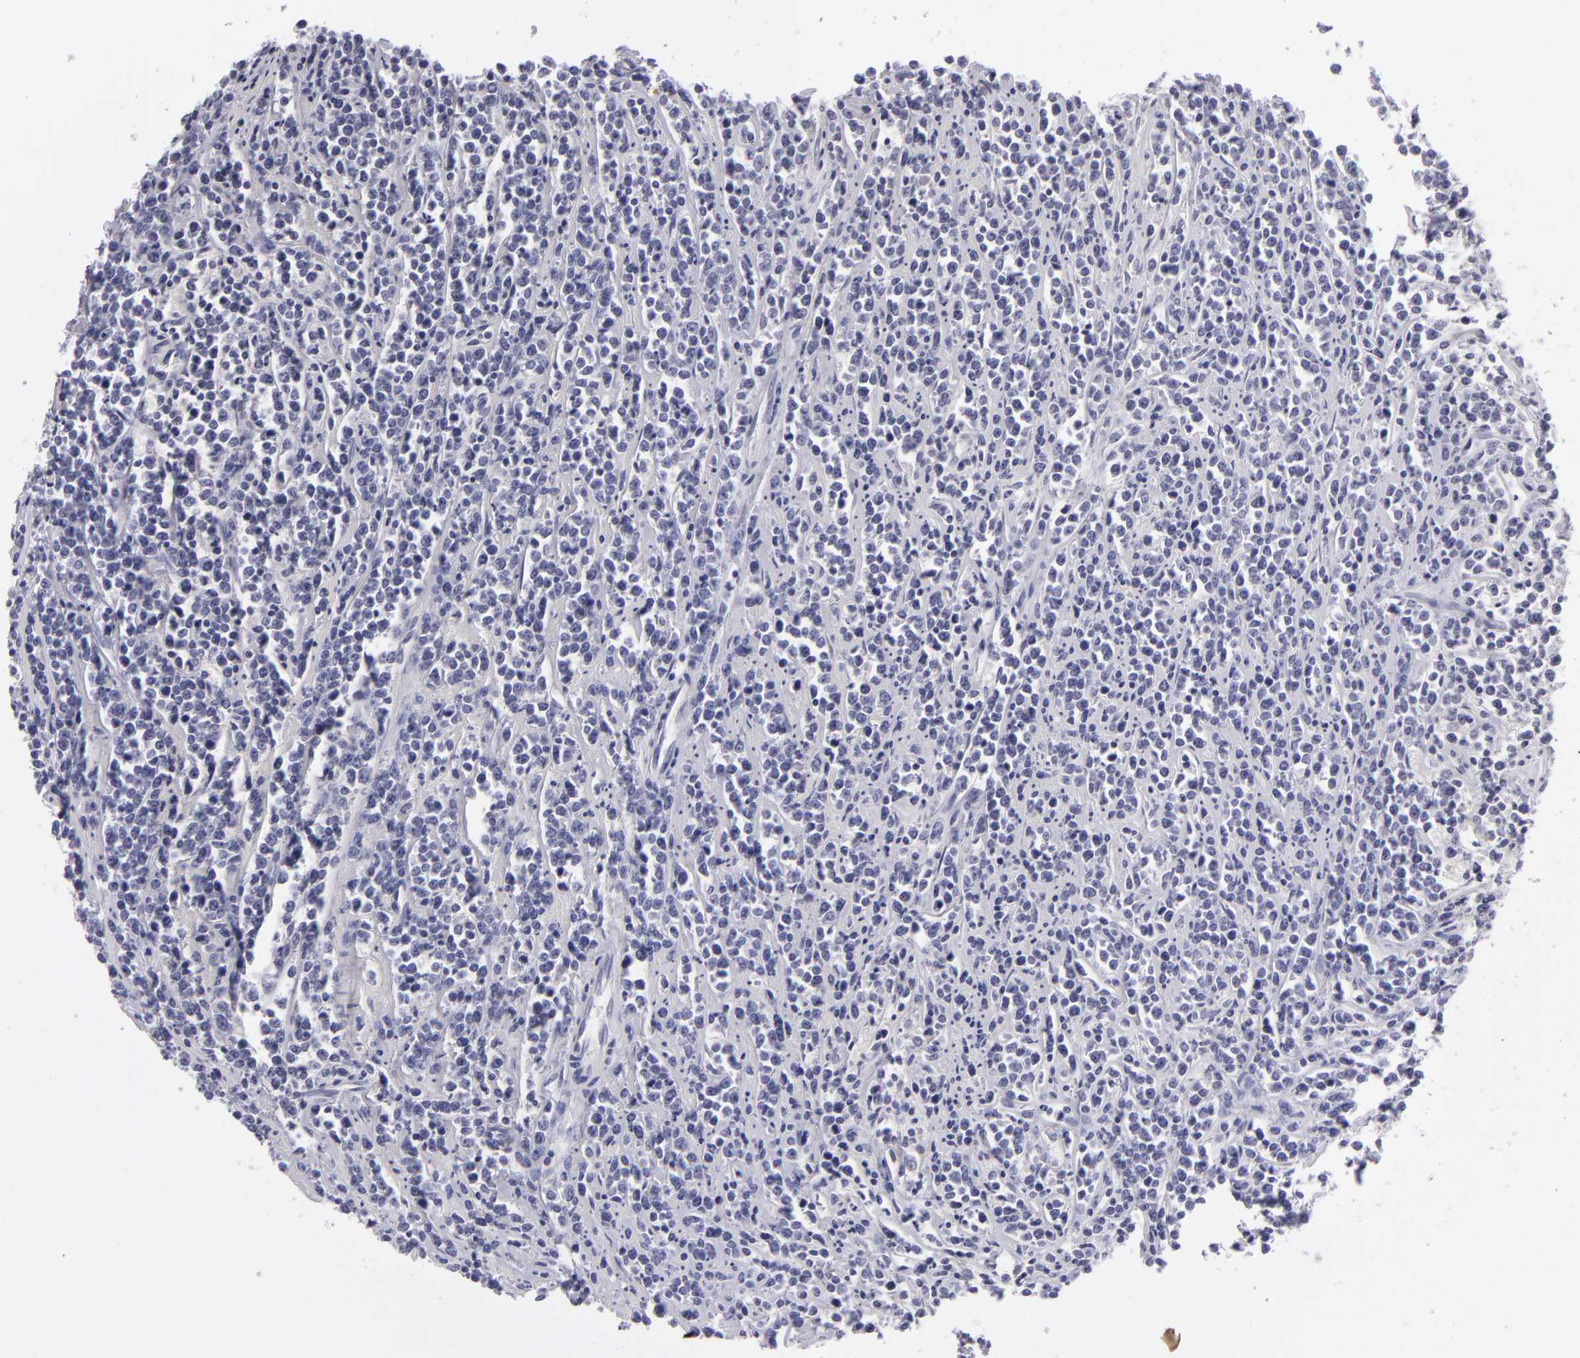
{"staining": {"intensity": "negative", "quantity": "none", "location": "none"}, "tissue": "lymphoma", "cell_type": "Tumor cells", "image_type": "cancer", "snomed": [{"axis": "morphology", "description": "Malignant lymphoma, non-Hodgkin's type, High grade"}, {"axis": "topography", "description": "Small intestine"}, {"axis": "topography", "description": "Colon"}], "caption": "Protein analysis of lymphoma displays no significant positivity in tumor cells.", "gene": "TNNC1", "patient": {"sex": "male", "age": 8}}